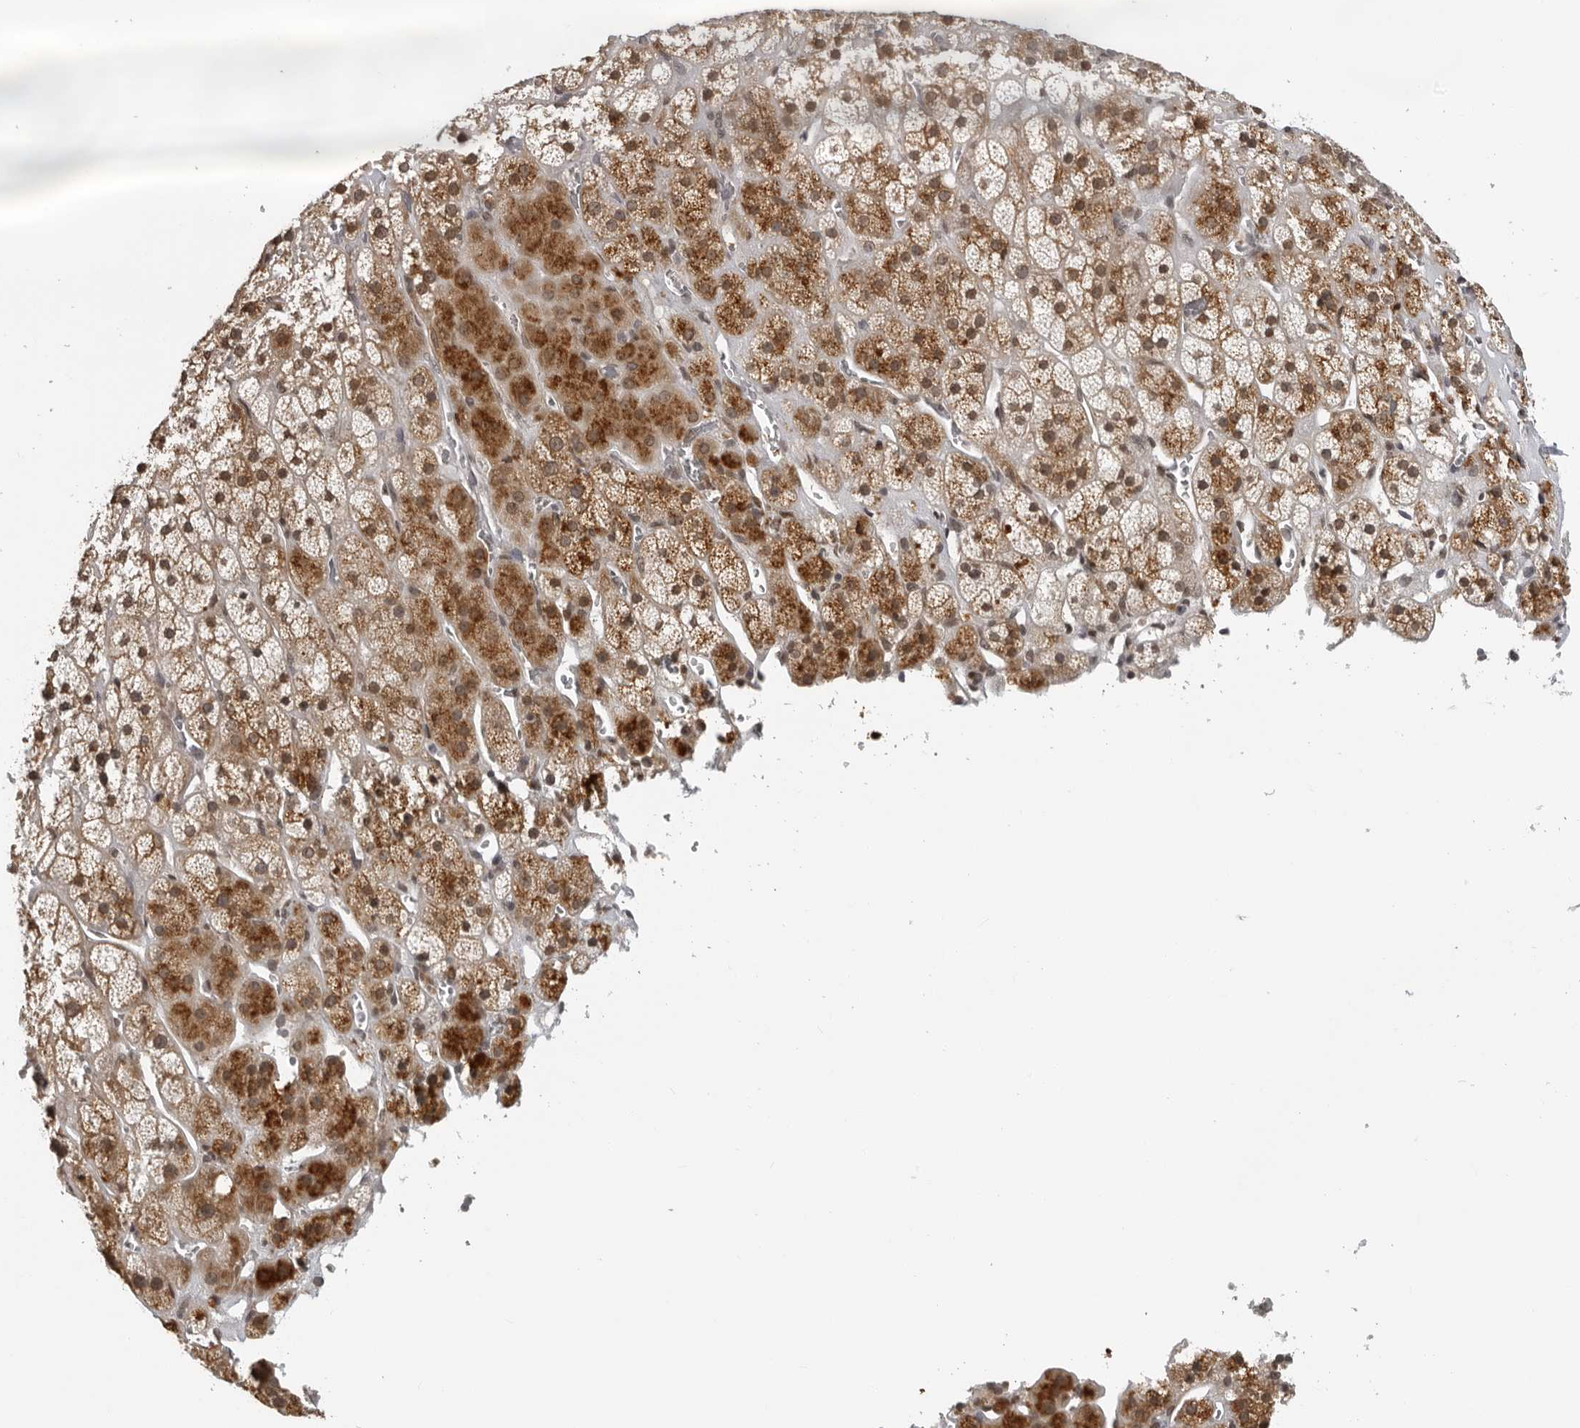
{"staining": {"intensity": "moderate", "quantity": ">75%", "location": "cytoplasmic/membranous,nuclear"}, "tissue": "adrenal gland", "cell_type": "Glandular cells", "image_type": "normal", "snomed": [{"axis": "morphology", "description": "Normal tissue, NOS"}, {"axis": "topography", "description": "Adrenal gland"}], "caption": "This photomicrograph exhibits IHC staining of unremarkable human adrenal gland, with medium moderate cytoplasmic/membranous,nuclear positivity in approximately >75% of glandular cells.", "gene": "MAF", "patient": {"sex": "male", "age": 57}}